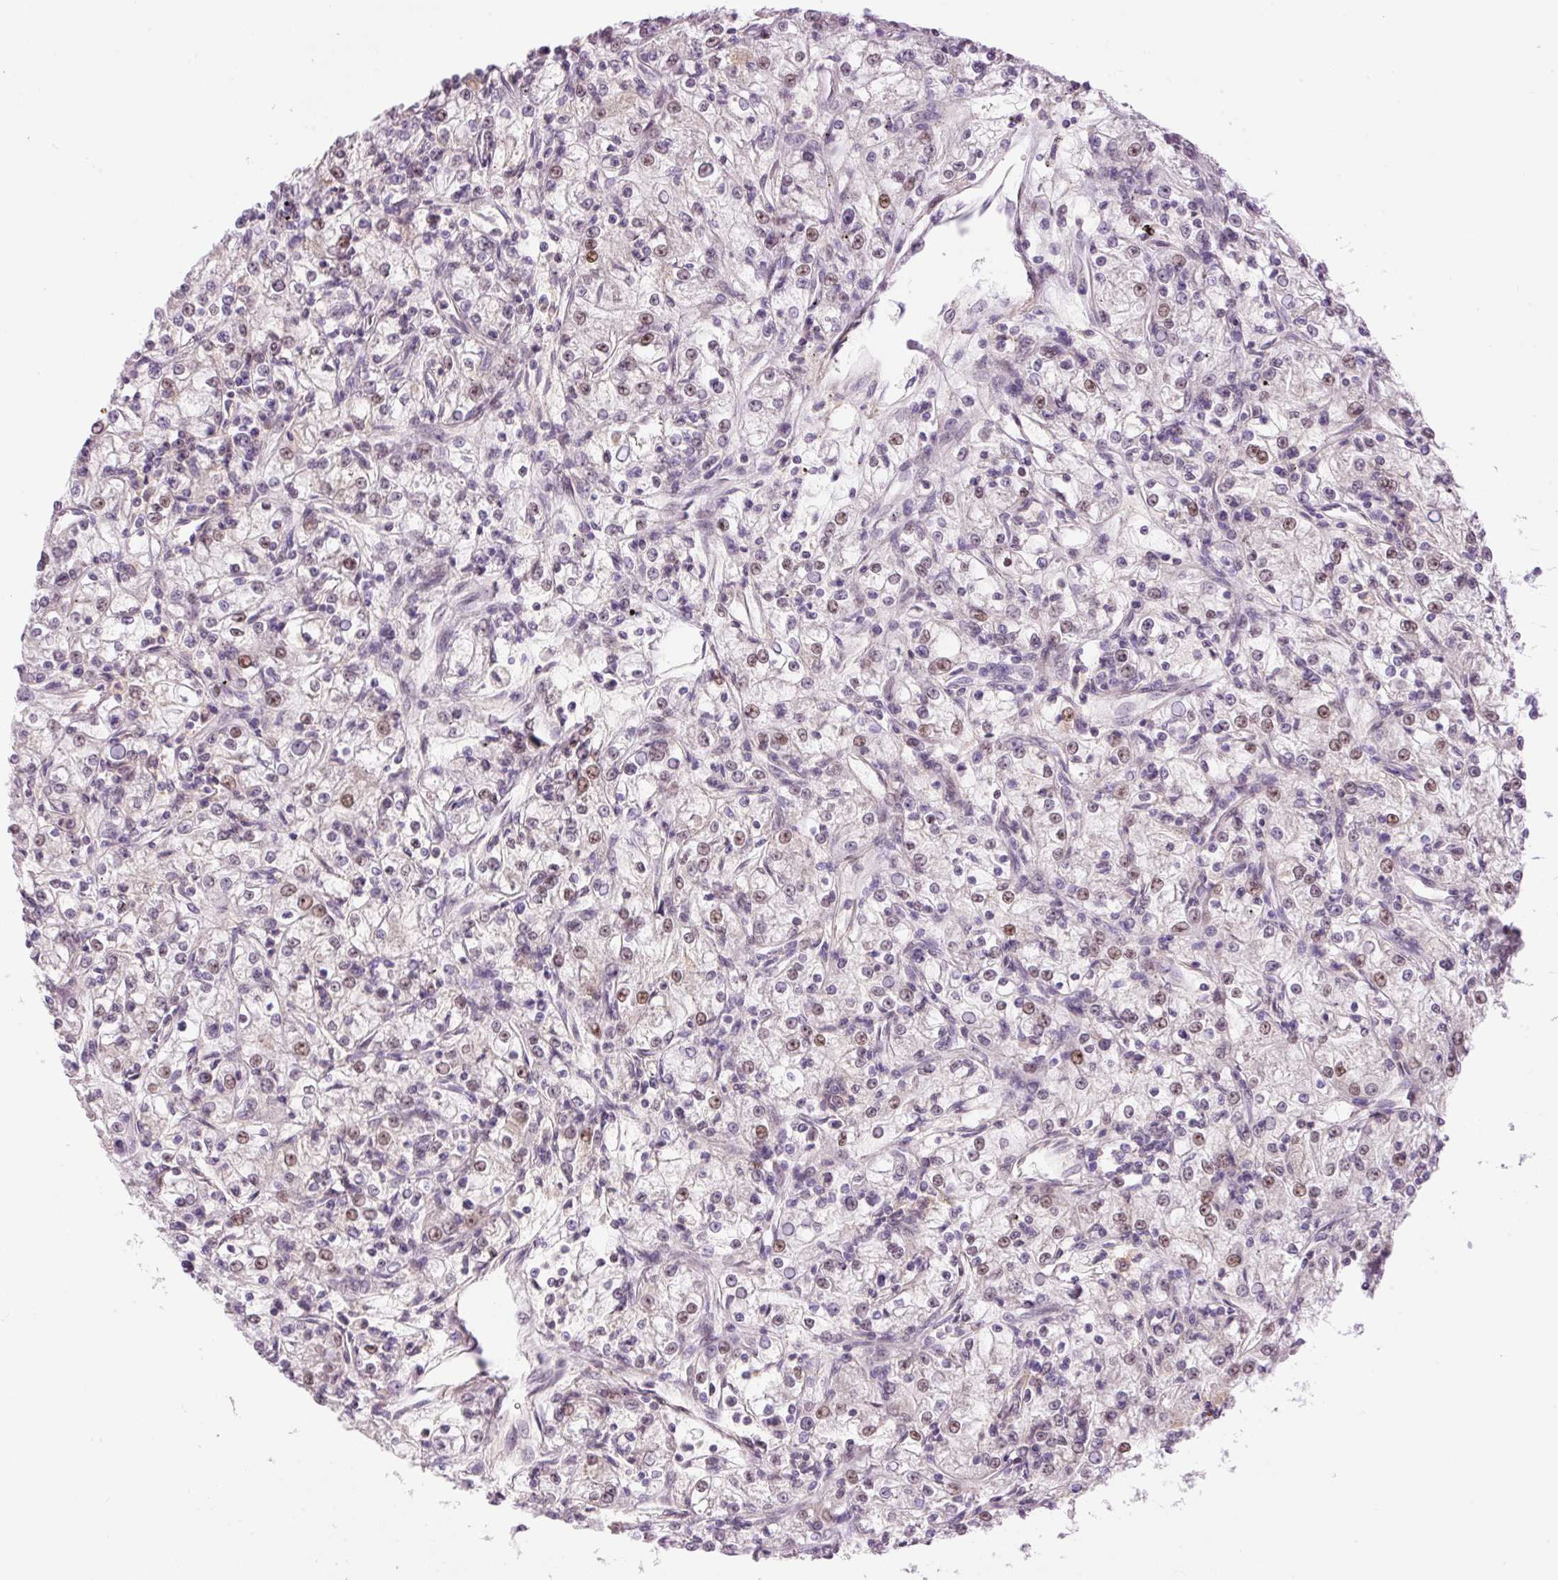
{"staining": {"intensity": "weak", "quantity": "<25%", "location": "nuclear"}, "tissue": "renal cancer", "cell_type": "Tumor cells", "image_type": "cancer", "snomed": [{"axis": "morphology", "description": "Adenocarcinoma, NOS"}, {"axis": "topography", "description": "Kidney"}], "caption": "Immunohistochemical staining of human adenocarcinoma (renal) displays no significant positivity in tumor cells.", "gene": "HNF1A", "patient": {"sex": "female", "age": 59}}